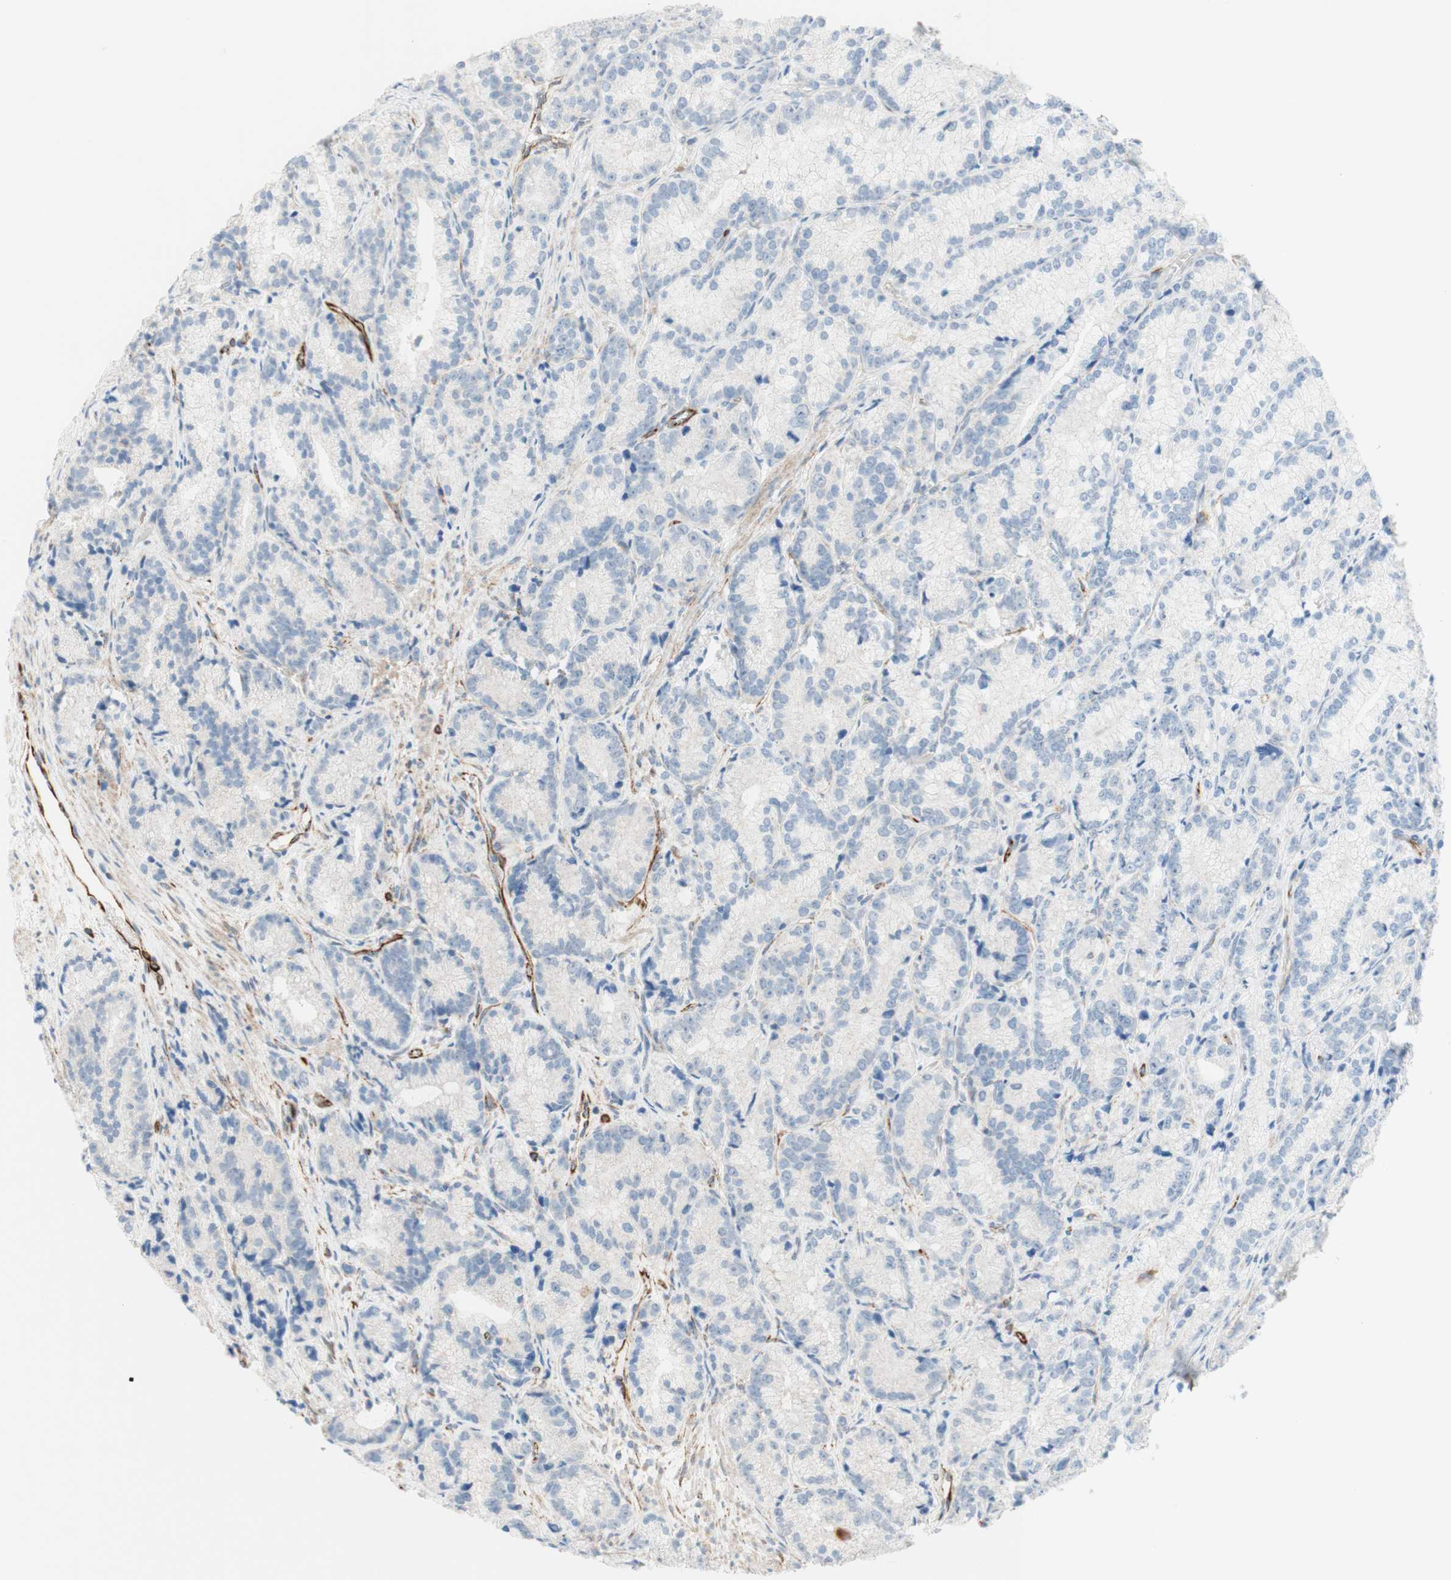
{"staining": {"intensity": "negative", "quantity": "none", "location": "none"}, "tissue": "prostate cancer", "cell_type": "Tumor cells", "image_type": "cancer", "snomed": [{"axis": "morphology", "description": "Adenocarcinoma, Low grade"}, {"axis": "topography", "description": "Prostate"}], "caption": "This is an IHC histopathology image of prostate adenocarcinoma (low-grade). There is no expression in tumor cells.", "gene": "POU2AF1", "patient": {"sex": "male", "age": 89}}